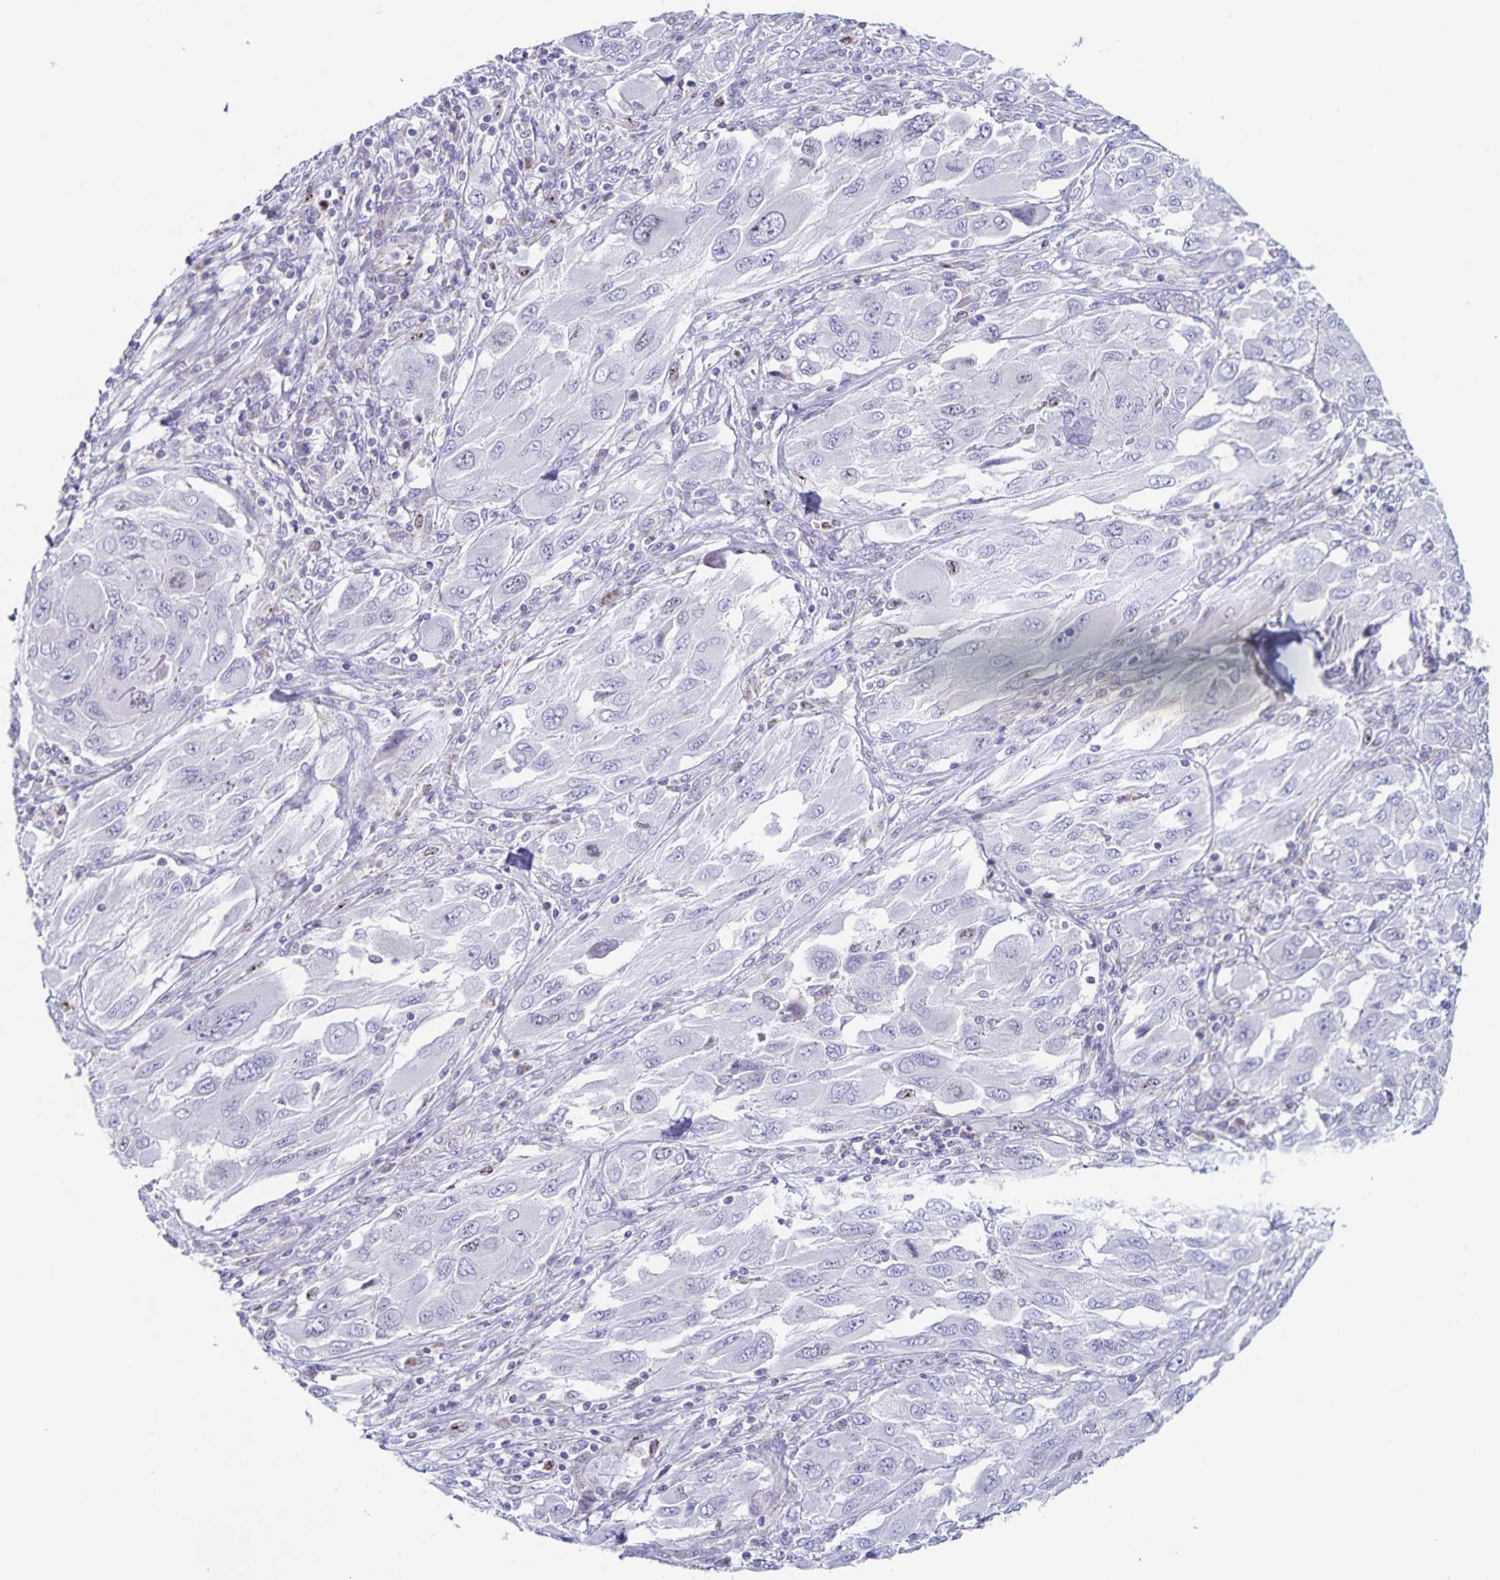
{"staining": {"intensity": "negative", "quantity": "none", "location": "none"}, "tissue": "melanoma", "cell_type": "Tumor cells", "image_type": "cancer", "snomed": [{"axis": "morphology", "description": "Malignant melanoma, NOS"}, {"axis": "topography", "description": "Skin"}], "caption": "Tumor cells are negative for brown protein staining in malignant melanoma.", "gene": "CENPH", "patient": {"sex": "female", "age": 91}}